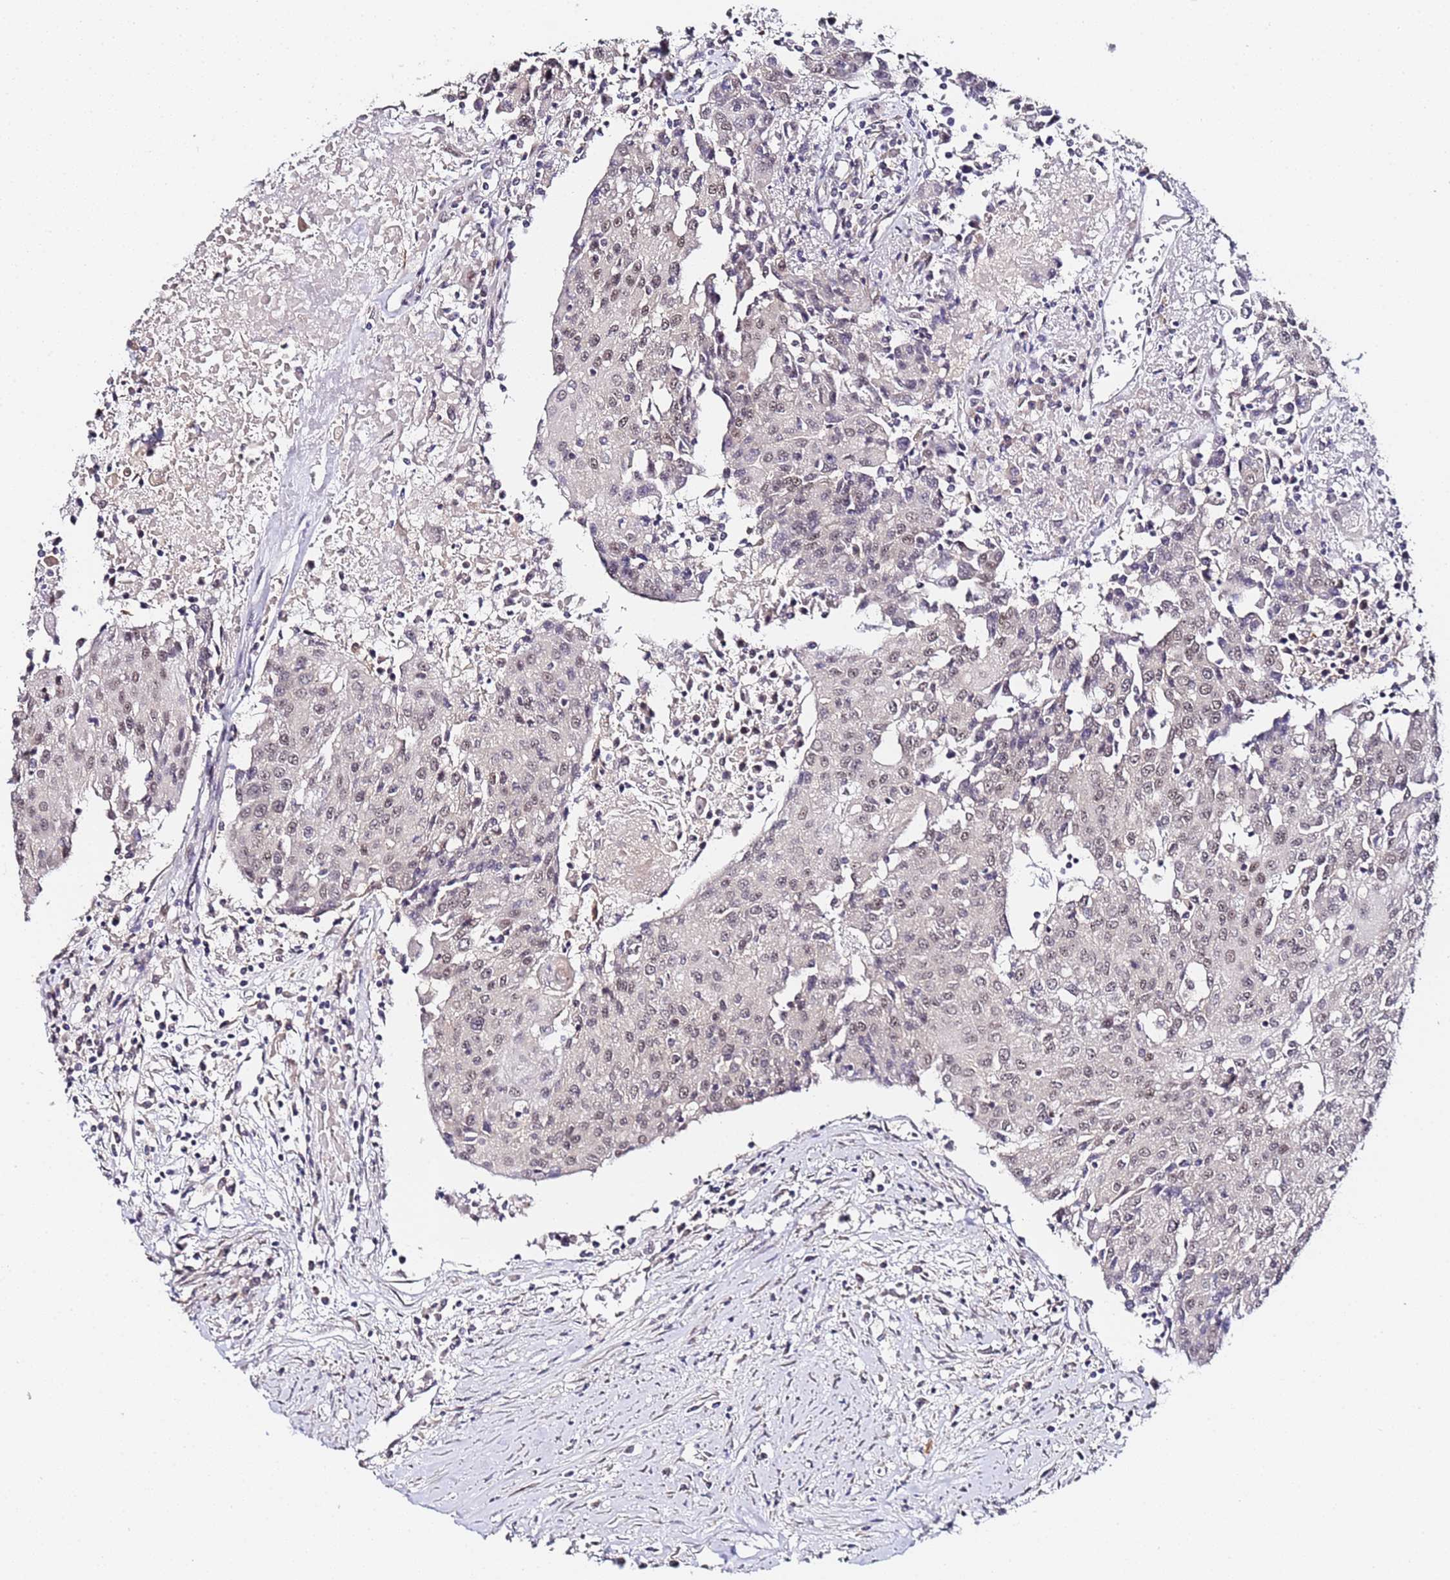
{"staining": {"intensity": "weak", "quantity": "25%-75%", "location": "nuclear"}, "tissue": "urothelial cancer", "cell_type": "Tumor cells", "image_type": "cancer", "snomed": [{"axis": "morphology", "description": "Urothelial carcinoma, High grade"}, {"axis": "topography", "description": "Urinary bladder"}], "caption": "The image shows staining of urothelial cancer, revealing weak nuclear protein positivity (brown color) within tumor cells.", "gene": "LSM3", "patient": {"sex": "female", "age": 85}}